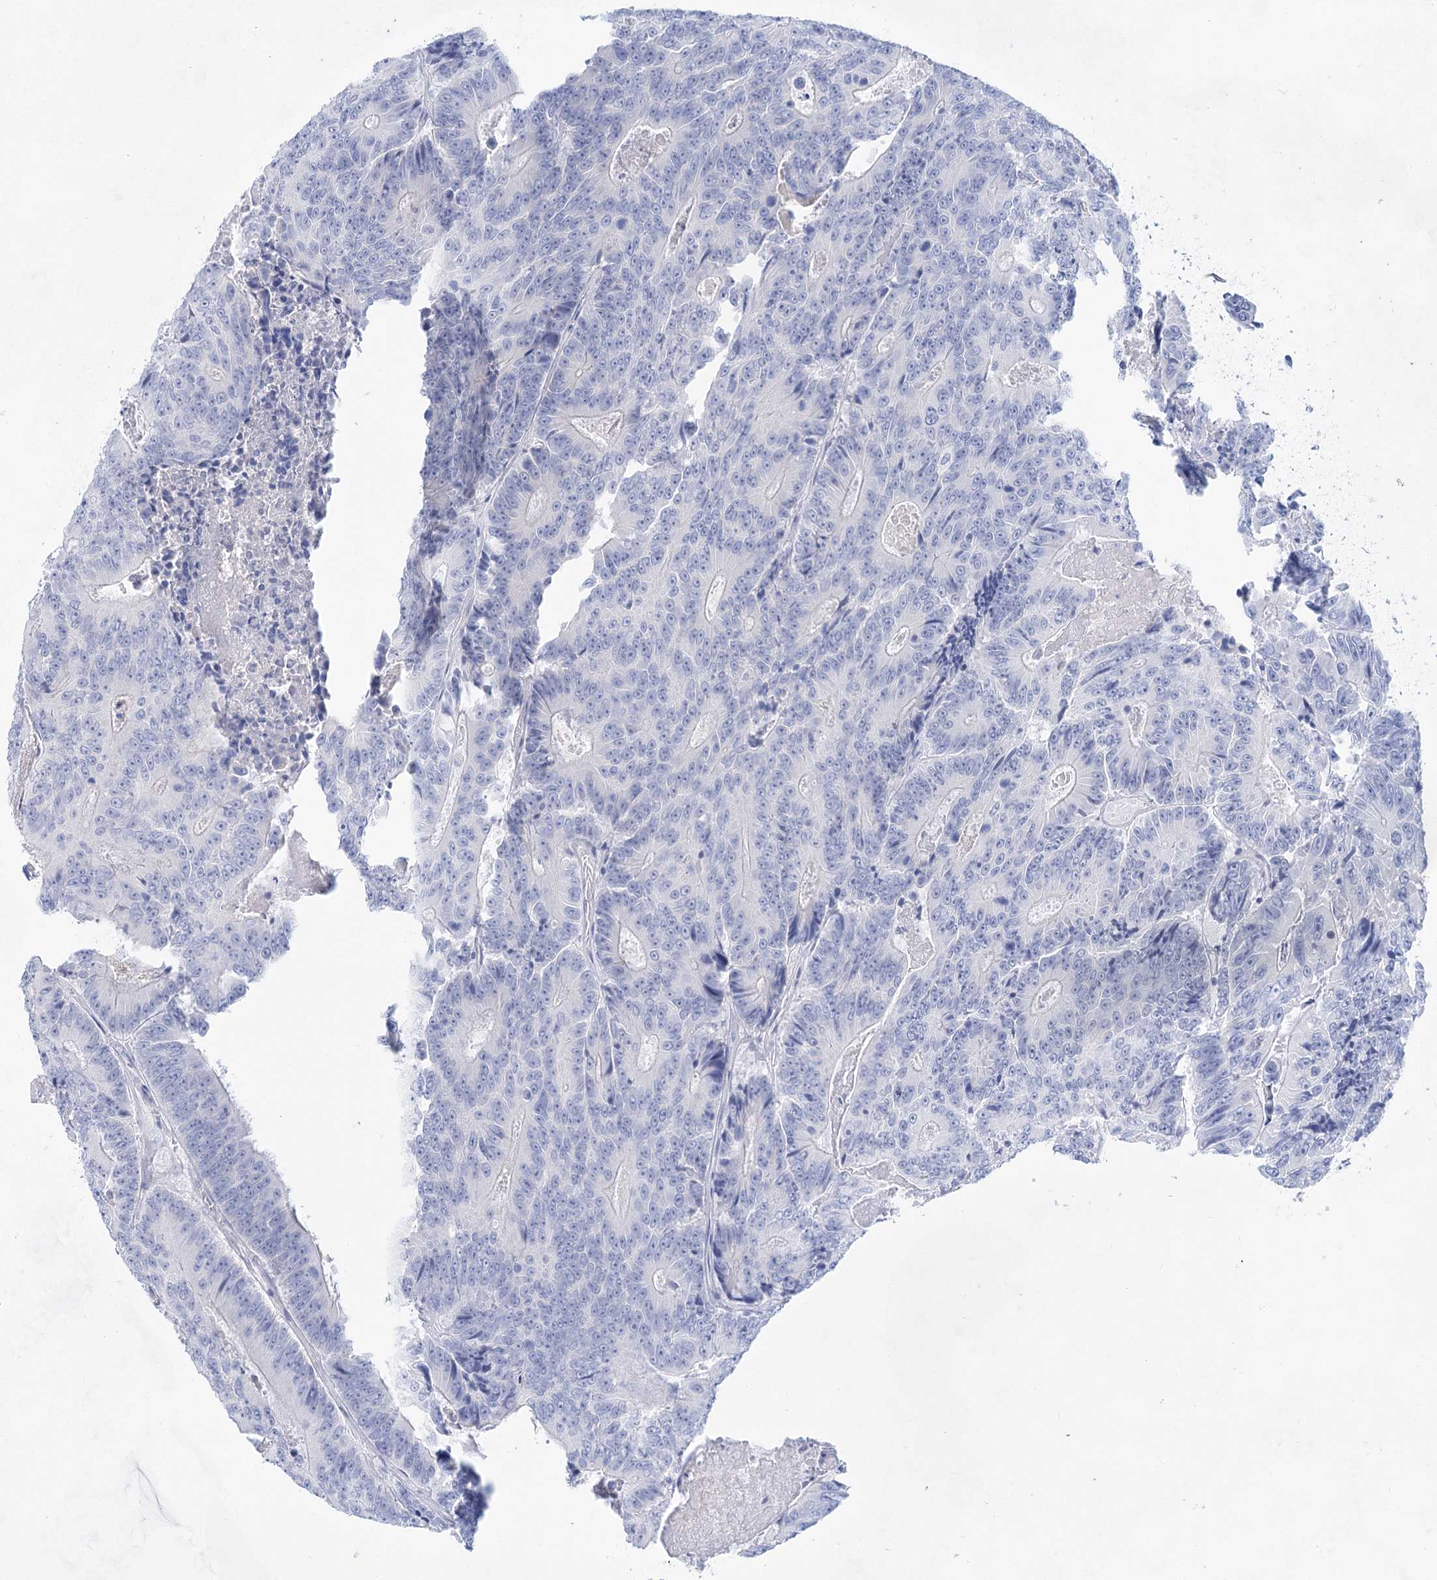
{"staining": {"intensity": "negative", "quantity": "none", "location": "none"}, "tissue": "colorectal cancer", "cell_type": "Tumor cells", "image_type": "cancer", "snomed": [{"axis": "morphology", "description": "Adenocarcinoma, NOS"}, {"axis": "topography", "description": "Colon"}], "caption": "This is an immunohistochemistry histopathology image of colorectal cancer (adenocarcinoma). There is no positivity in tumor cells.", "gene": "LALBA", "patient": {"sex": "male", "age": 83}}